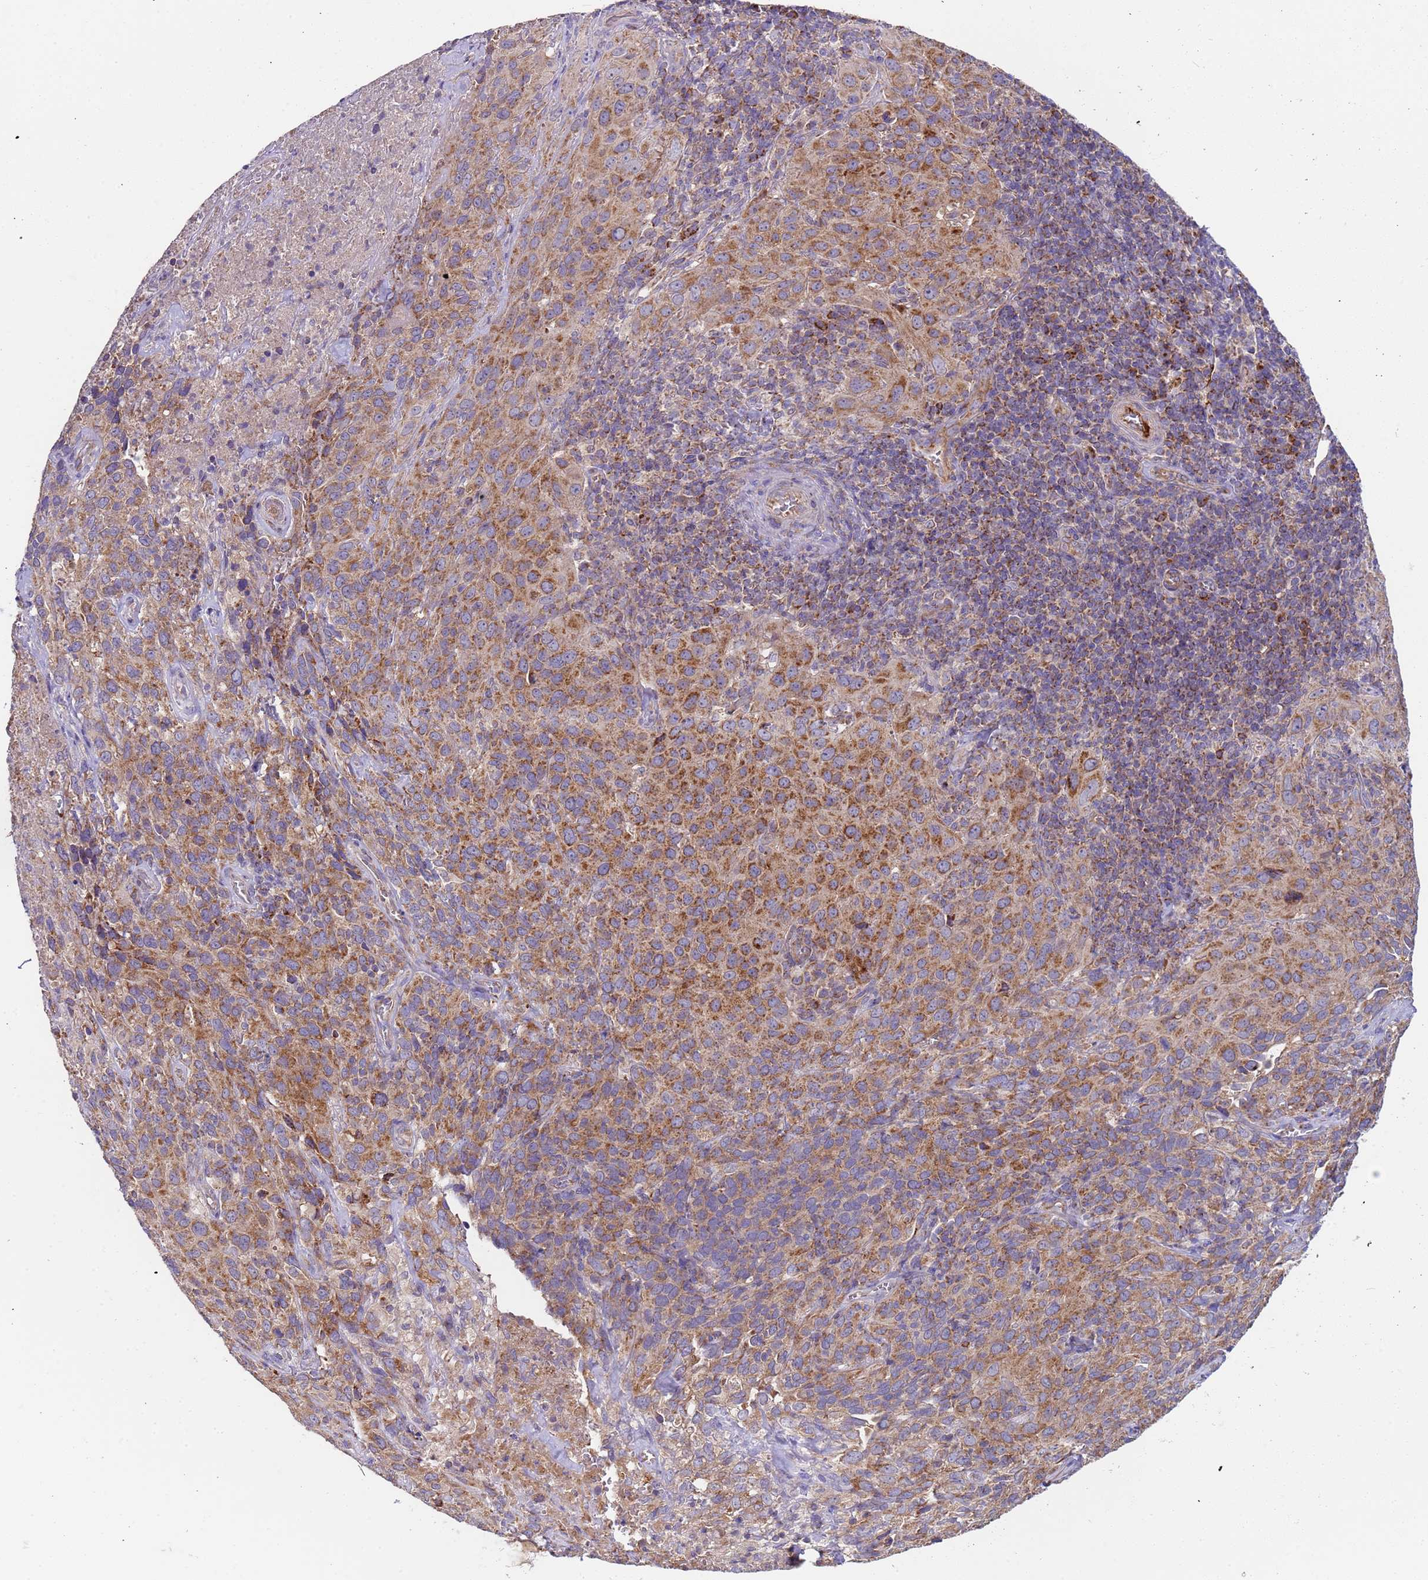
{"staining": {"intensity": "moderate", "quantity": ">75%", "location": "cytoplasmic/membranous"}, "tissue": "cervical cancer", "cell_type": "Tumor cells", "image_type": "cancer", "snomed": [{"axis": "morphology", "description": "Squamous cell carcinoma, NOS"}, {"axis": "topography", "description": "Cervix"}], "caption": "Immunohistochemical staining of human cervical squamous cell carcinoma shows medium levels of moderate cytoplasmic/membranous expression in approximately >75% of tumor cells. (DAB (3,3'-diaminobenzidine) IHC, brown staining for protein, blue staining for nuclei).", "gene": "TMEM126A", "patient": {"sex": "female", "age": 51}}